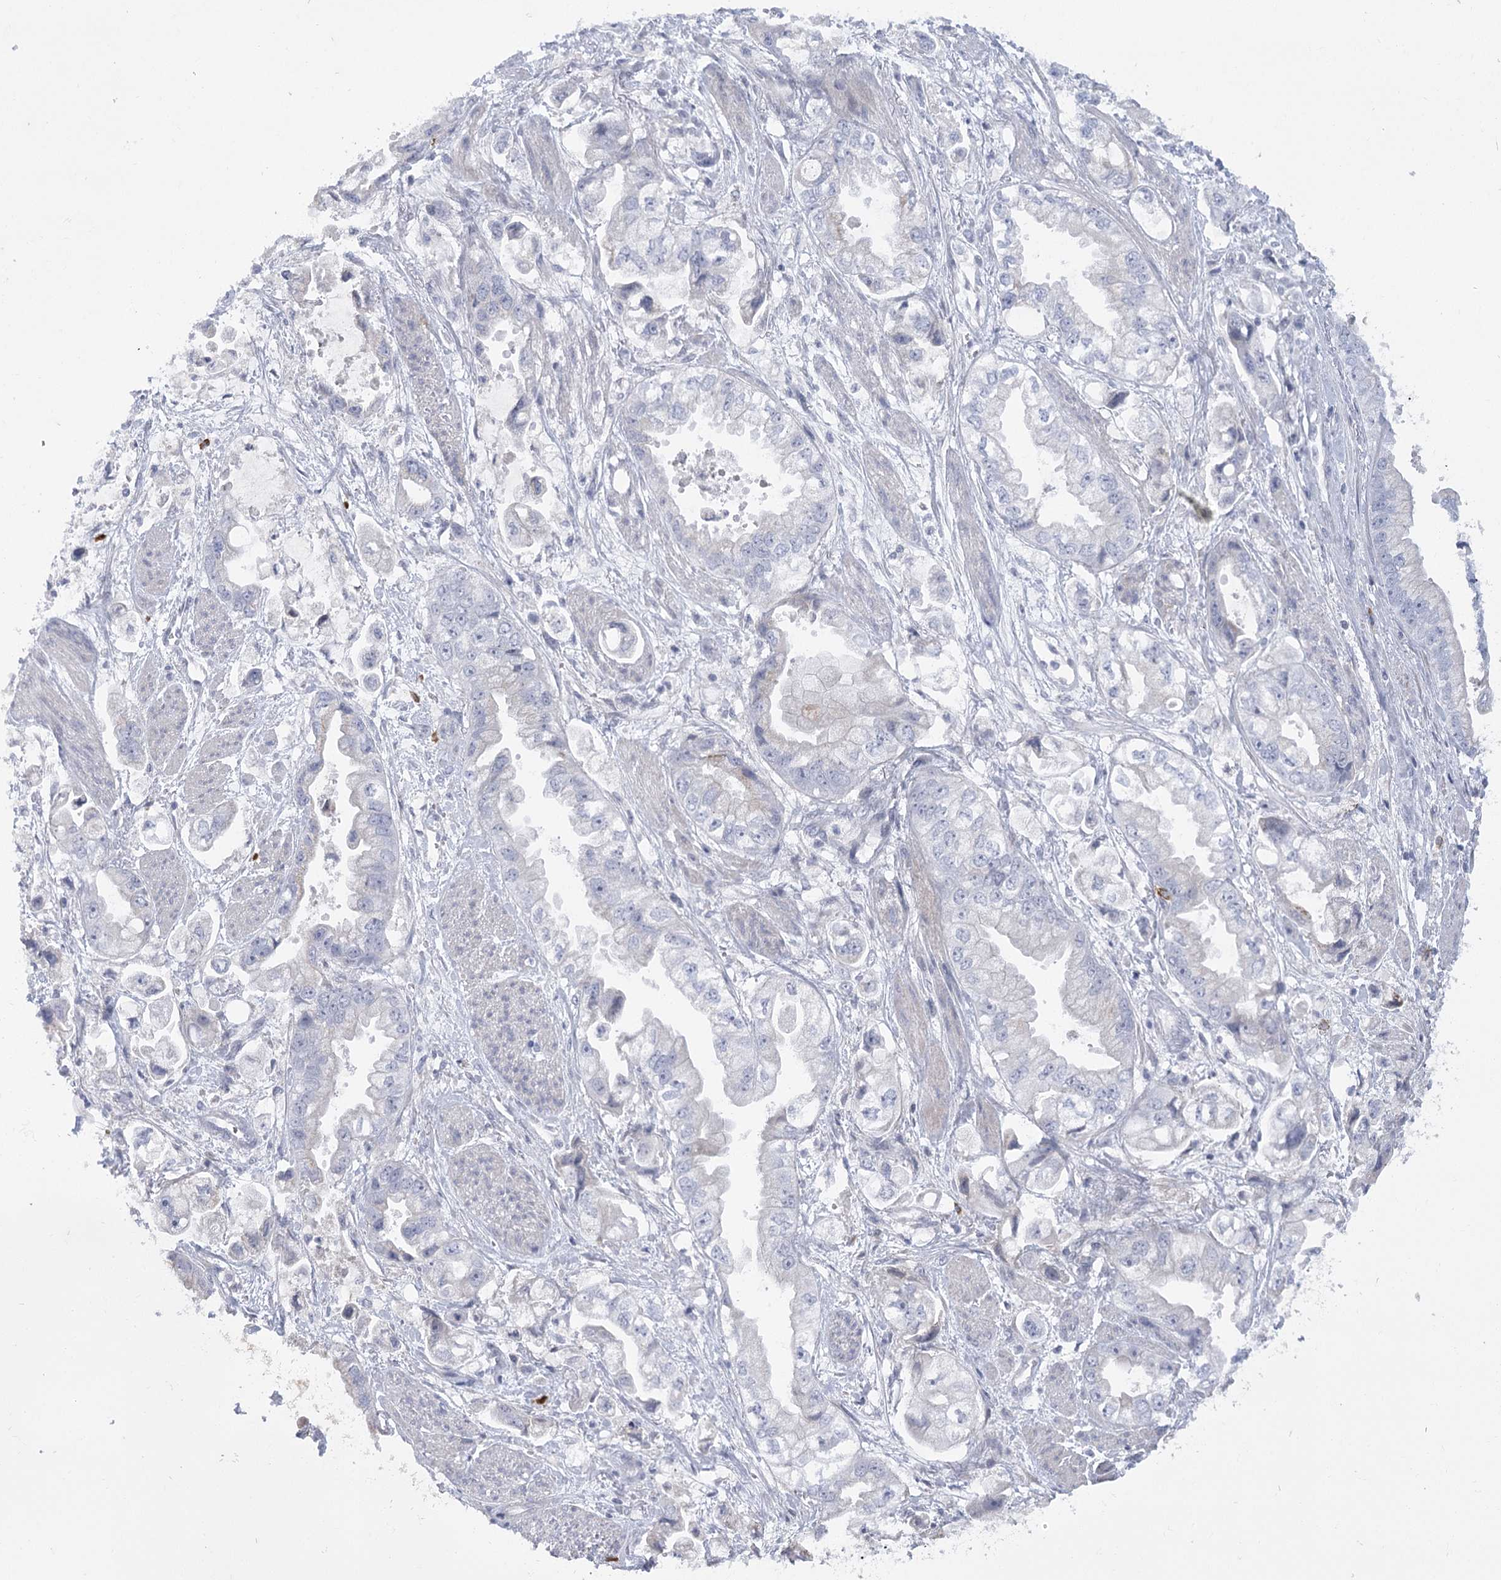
{"staining": {"intensity": "negative", "quantity": "none", "location": "none"}, "tissue": "stomach cancer", "cell_type": "Tumor cells", "image_type": "cancer", "snomed": [{"axis": "morphology", "description": "Adenocarcinoma, NOS"}, {"axis": "topography", "description": "Stomach"}], "caption": "Immunohistochemistry photomicrograph of neoplastic tissue: stomach cancer stained with DAB displays no significant protein positivity in tumor cells.", "gene": "FAM76B", "patient": {"sex": "male", "age": 62}}